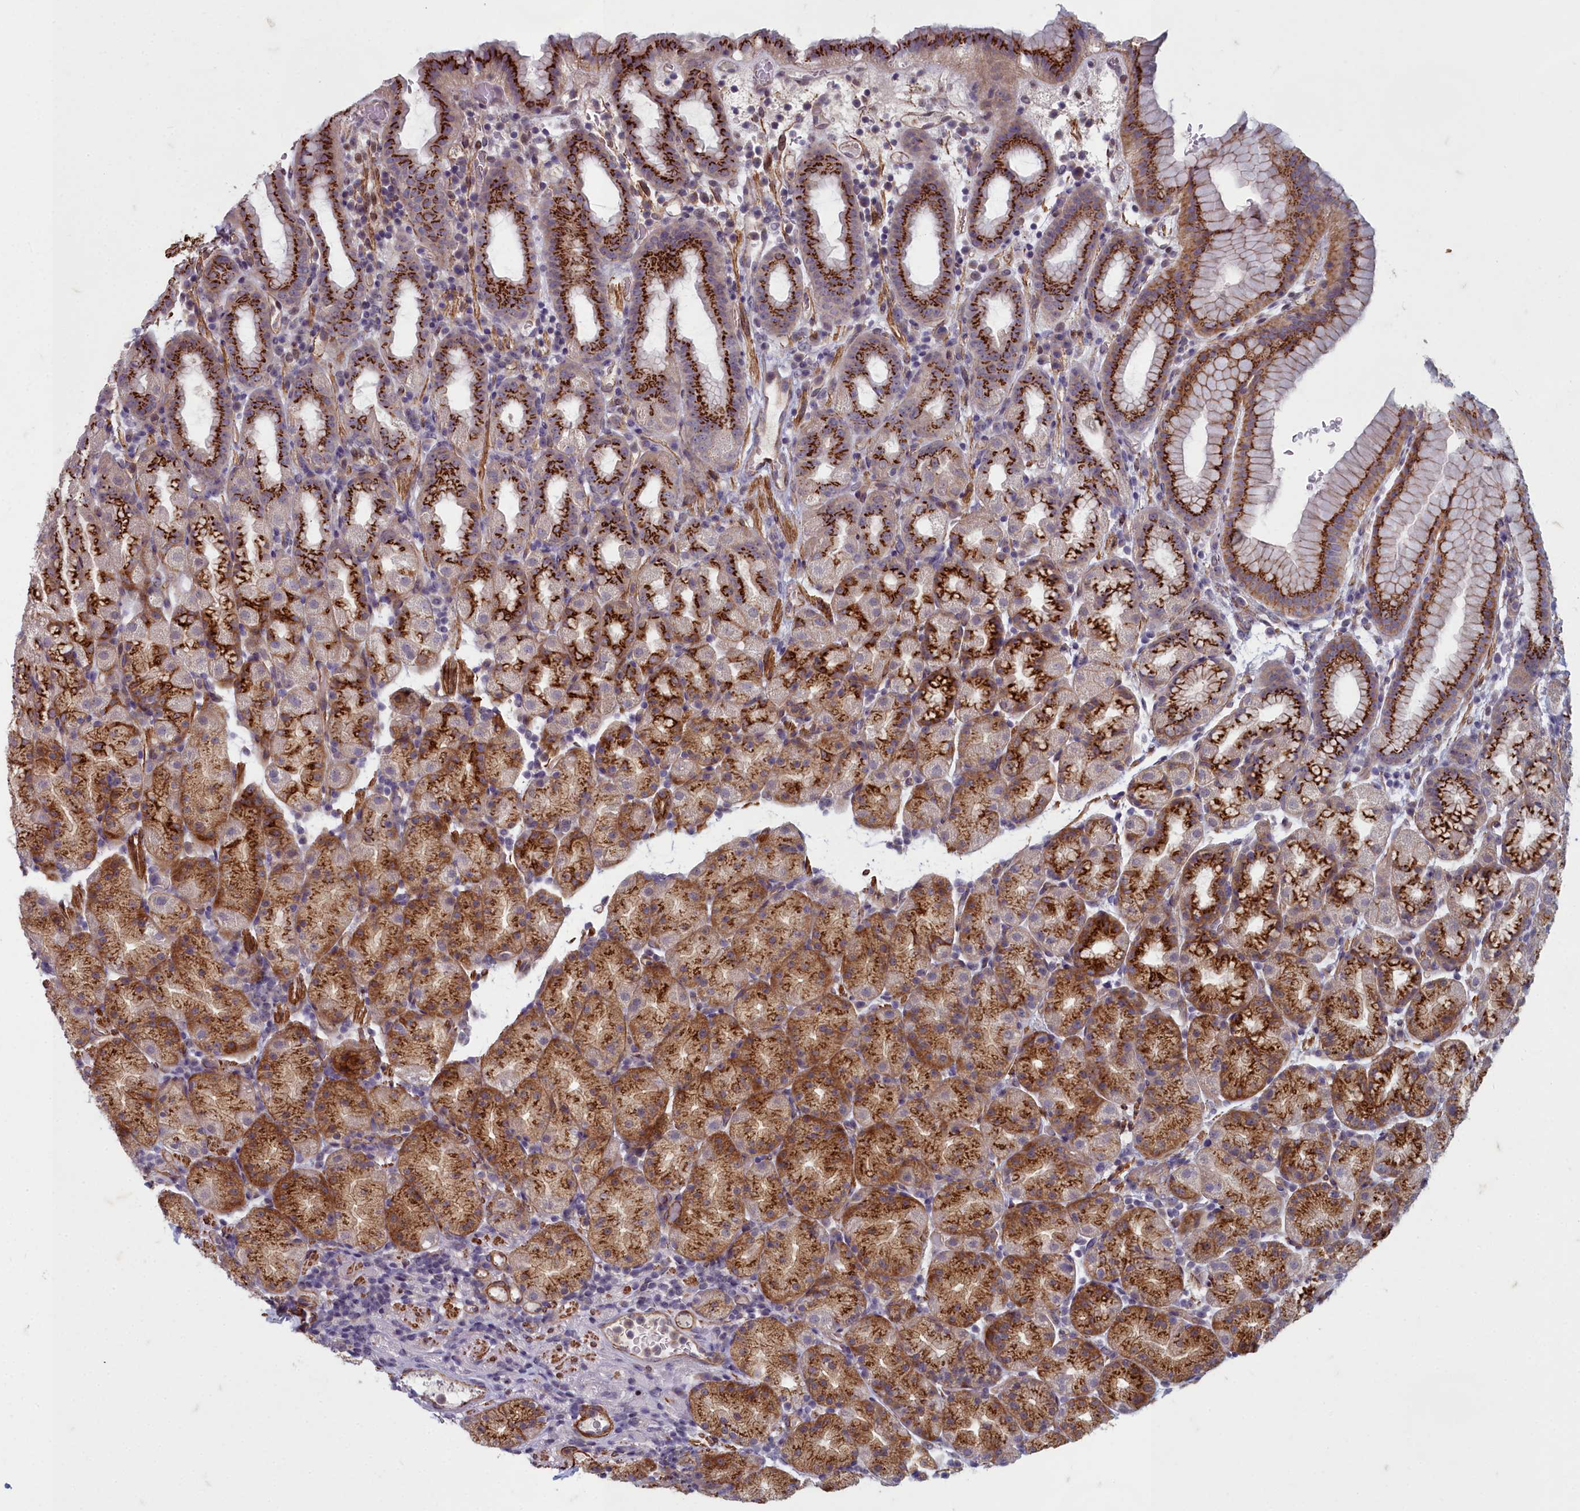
{"staining": {"intensity": "strong", "quantity": ">75%", "location": "cytoplasmic/membranous"}, "tissue": "stomach", "cell_type": "Glandular cells", "image_type": "normal", "snomed": [{"axis": "morphology", "description": "Normal tissue, NOS"}, {"axis": "topography", "description": "Stomach, upper"}, {"axis": "topography", "description": "Stomach, lower"}, {"axis": "topography", "description": "Small intestine"}], "caption": "IHC of benign human stomach reveals high levels of strong cytoplasmic/membranous staining in approximately >75% of glandular cells.", "gene": "ZNF626", "patient": {"sex": "male", "age": 68}}